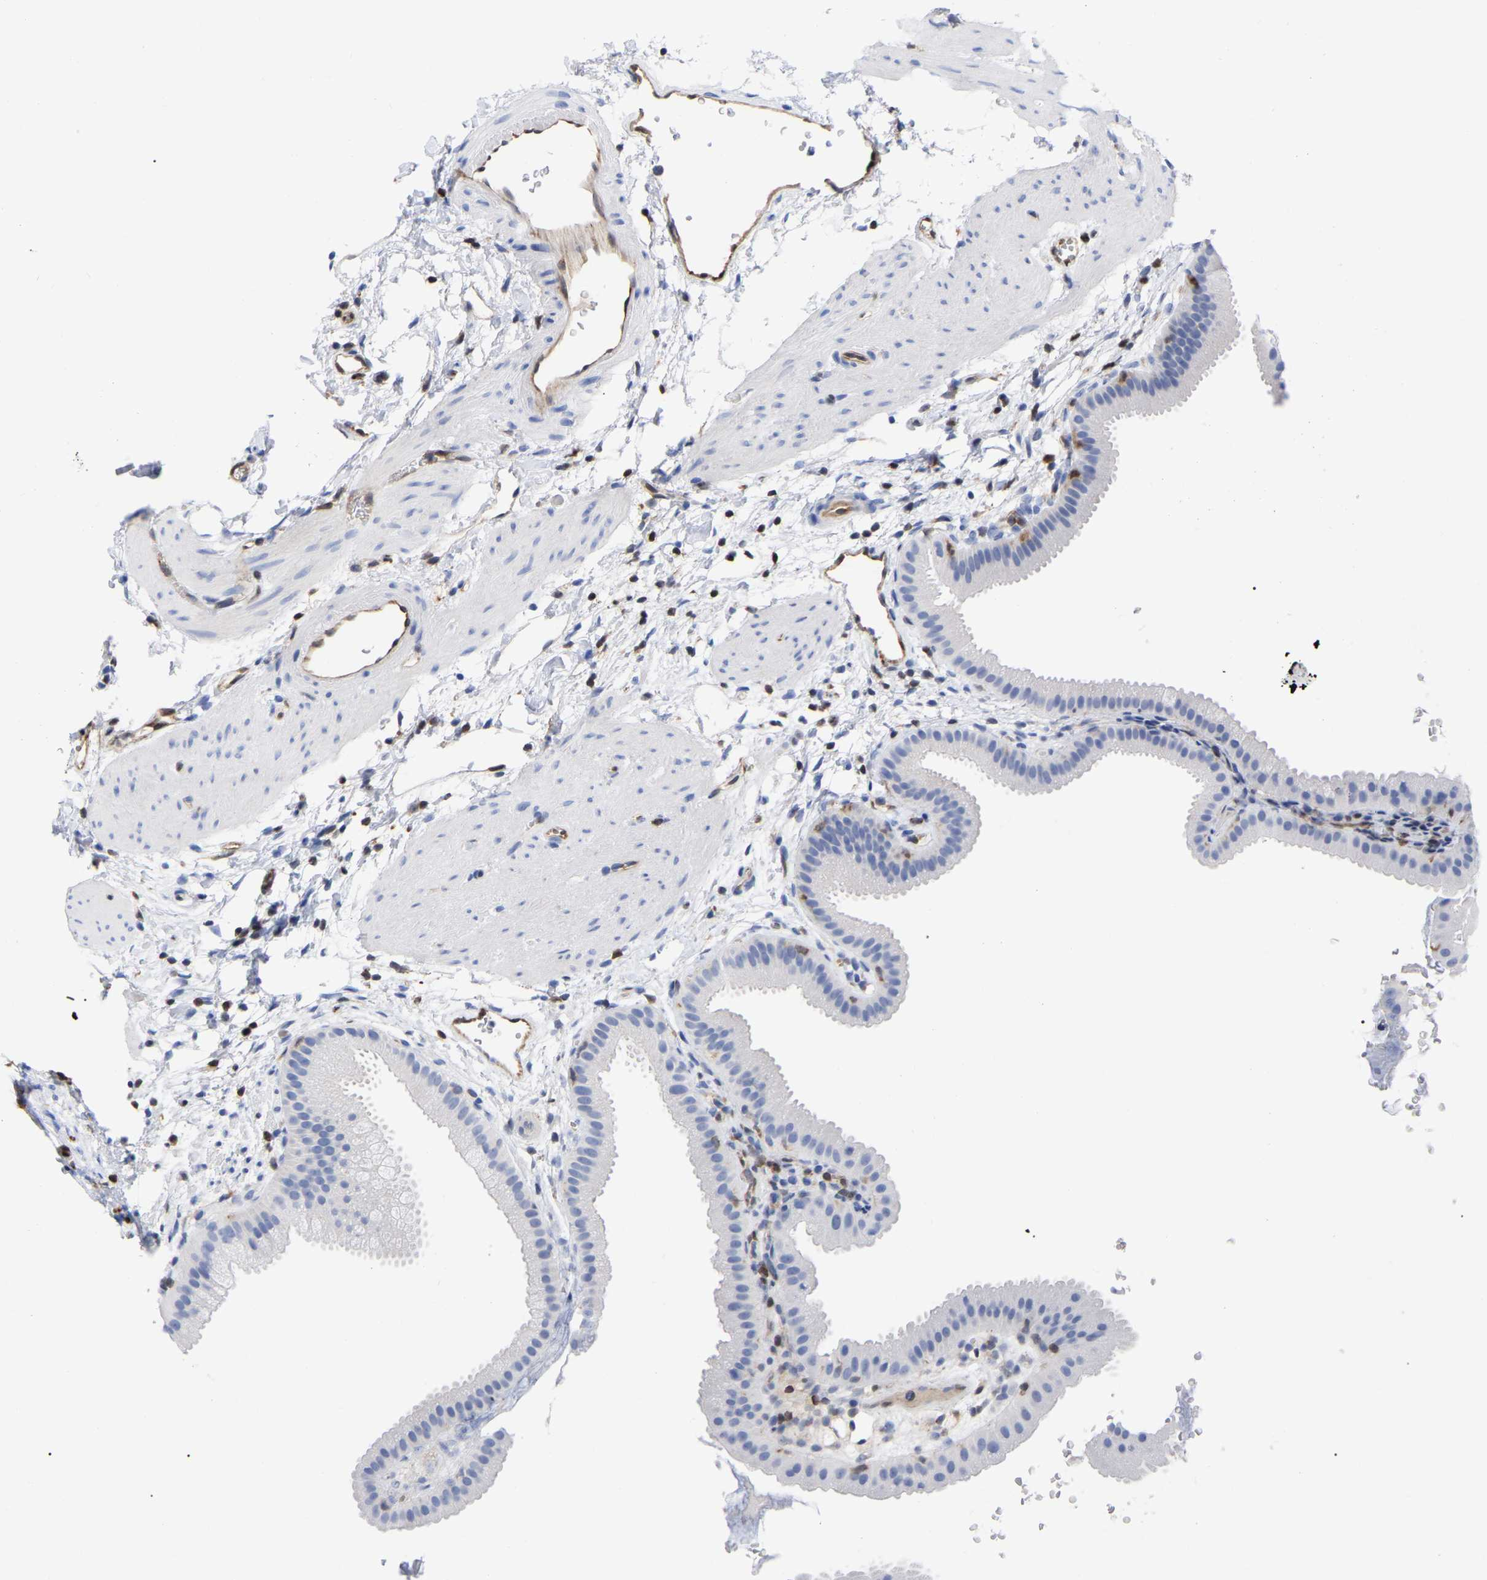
{"staining": {"intensity": "negative", "quantity": "none", "location": "none"}, "tissue": "gallbladder", "cell_type": "Glandular cells", "image_type": "normal", "snomed": [{"axis": "morphology", "description": "Normal tissue, NOS"}, {"axis": "topography", "description": "Gallbladder"}], "caption": "Immunohistochemical staining of benign human gallbladder reveals no significant positivity in glandular cells. Nuclei are stained in blue.", "gene": "GIMAP4", "patient": {"sex": "female", "age": 64}}